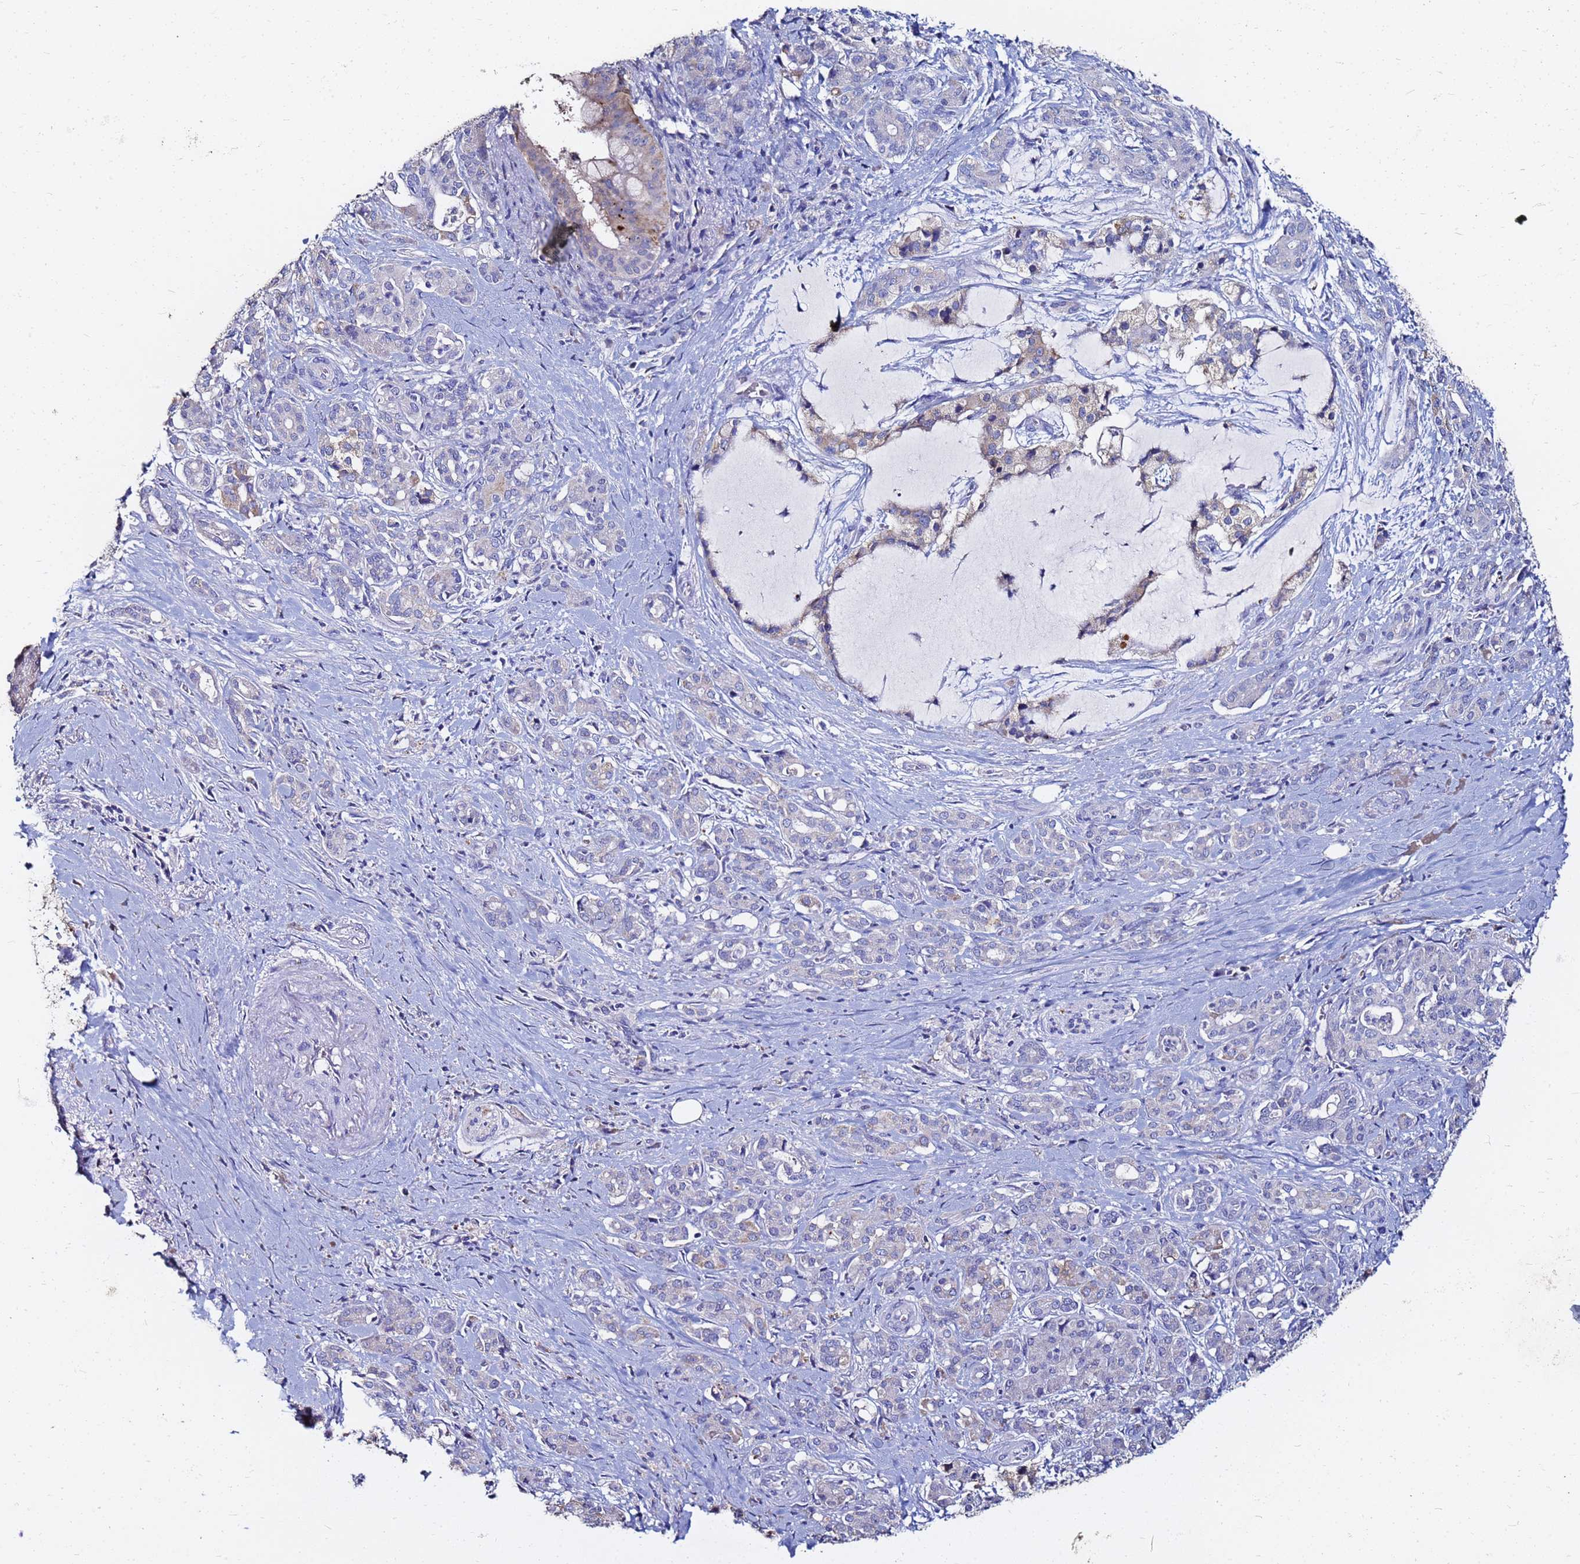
{"staining": {"intensity": "weak", "quantity": "<25%", "location": "cytoplasmic/membranous"}, "tissue": "pancreatic cancer", "cell_type": "Tumor cells", "image_type": "cancer", "snomed": [{"axis": "morphology", "description": "Adenocarcinoma, NOS"}, {"axis": "topography", "description": "Pancreas"}], "caption": "The photomicrograph reveals no staining of tumor cells in pancreatic cancer. Nuclei are stained in blue.", "gene": "FAM183A", "patient": {"sex": "male", "age": 57}}